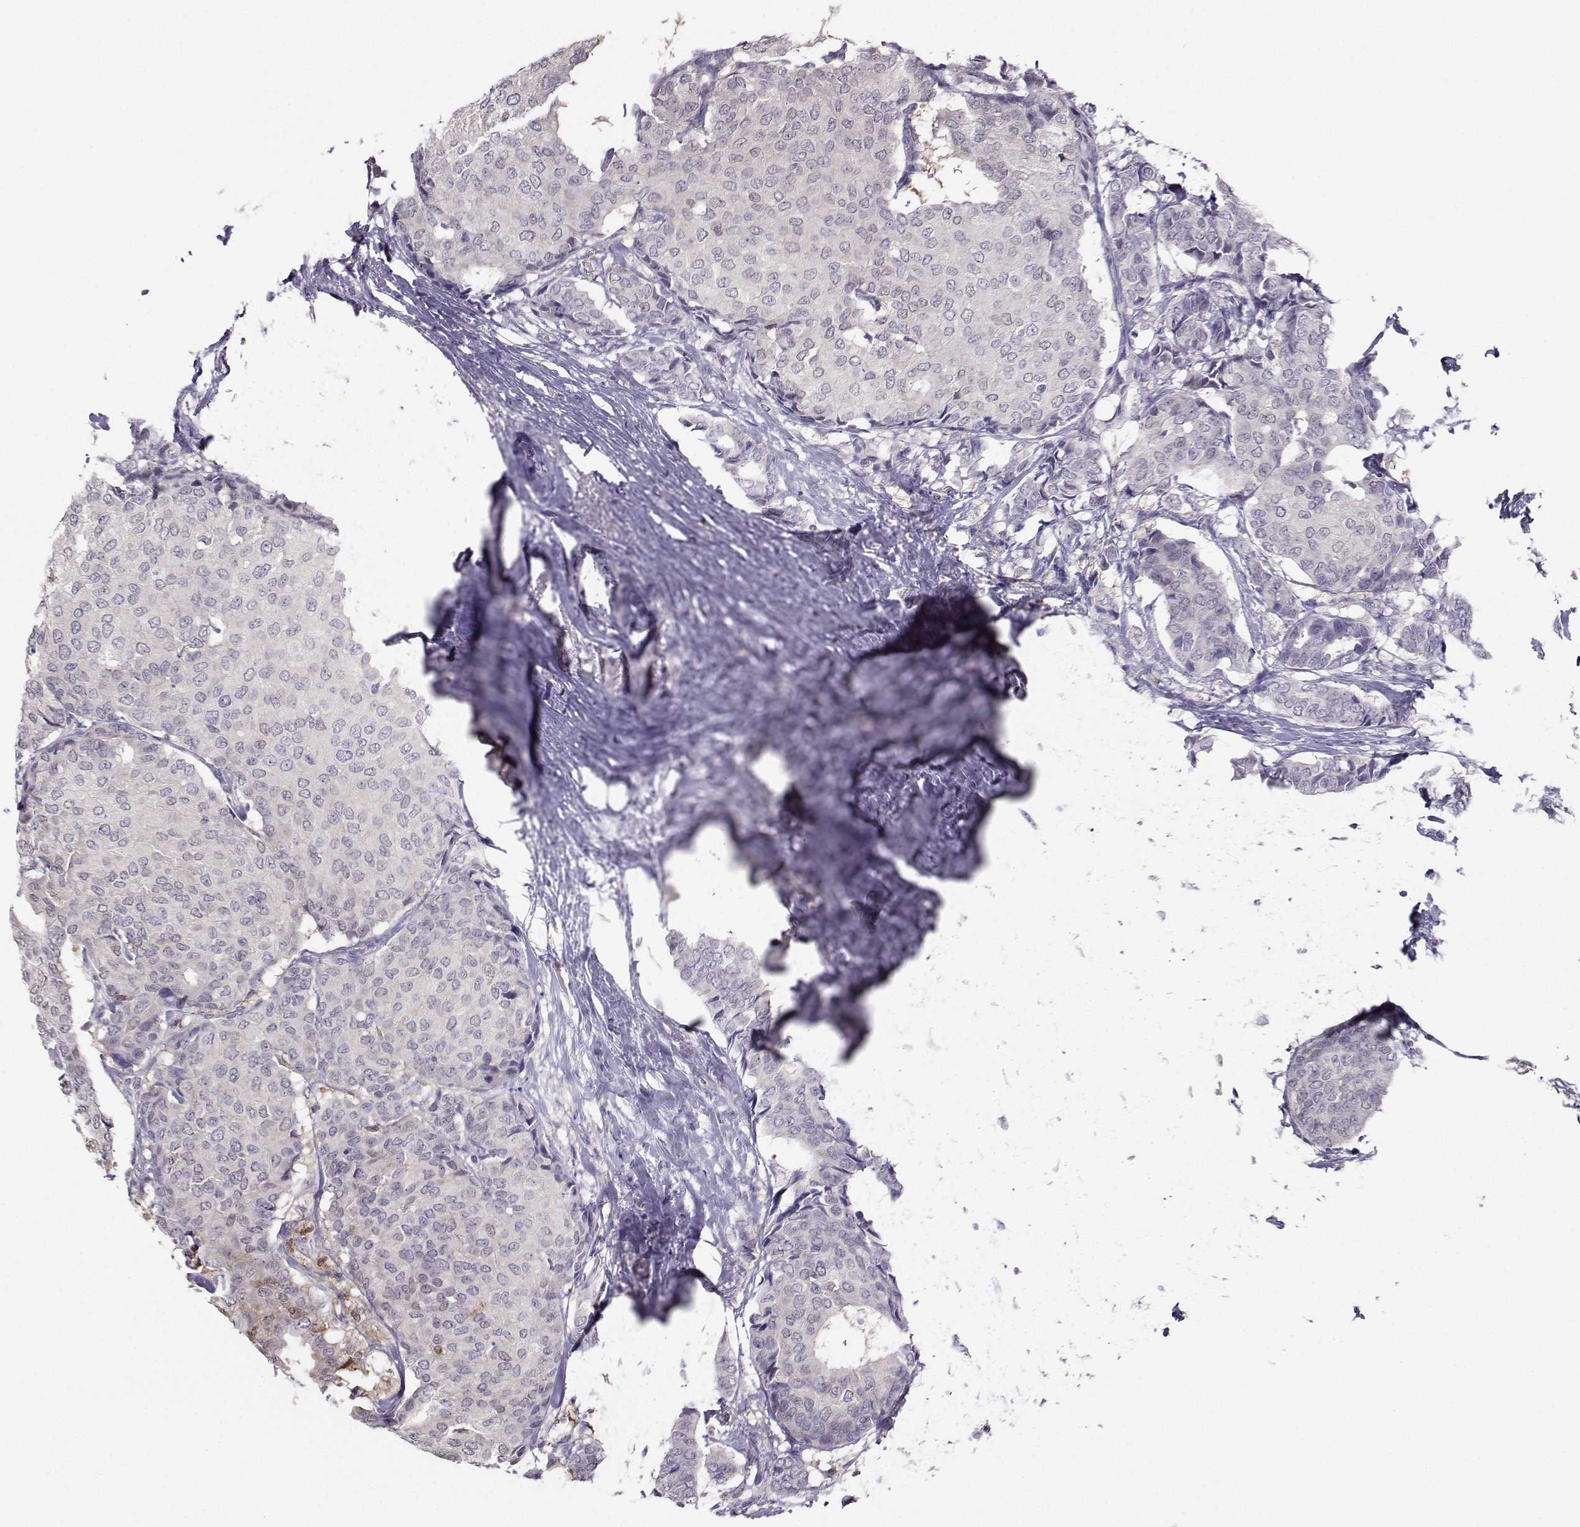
{"staining": {"intensity": "negative", "quantity": "none", "location": "none"}, "tissue": "breast cancer", "cell_type": "Tumor cells", "image_type": "cancer", "snomed": [{"axis": "morphology", "description": "Duct carcinoma"}, {"axis": "topography", "description": "Breast"}], "caption": "The histopathology image shows no staining of tumor cells in breast cancer (intraductal carcinoma).", "gene": "PGK1", "patient": {"sex": "female", "age": 75}}